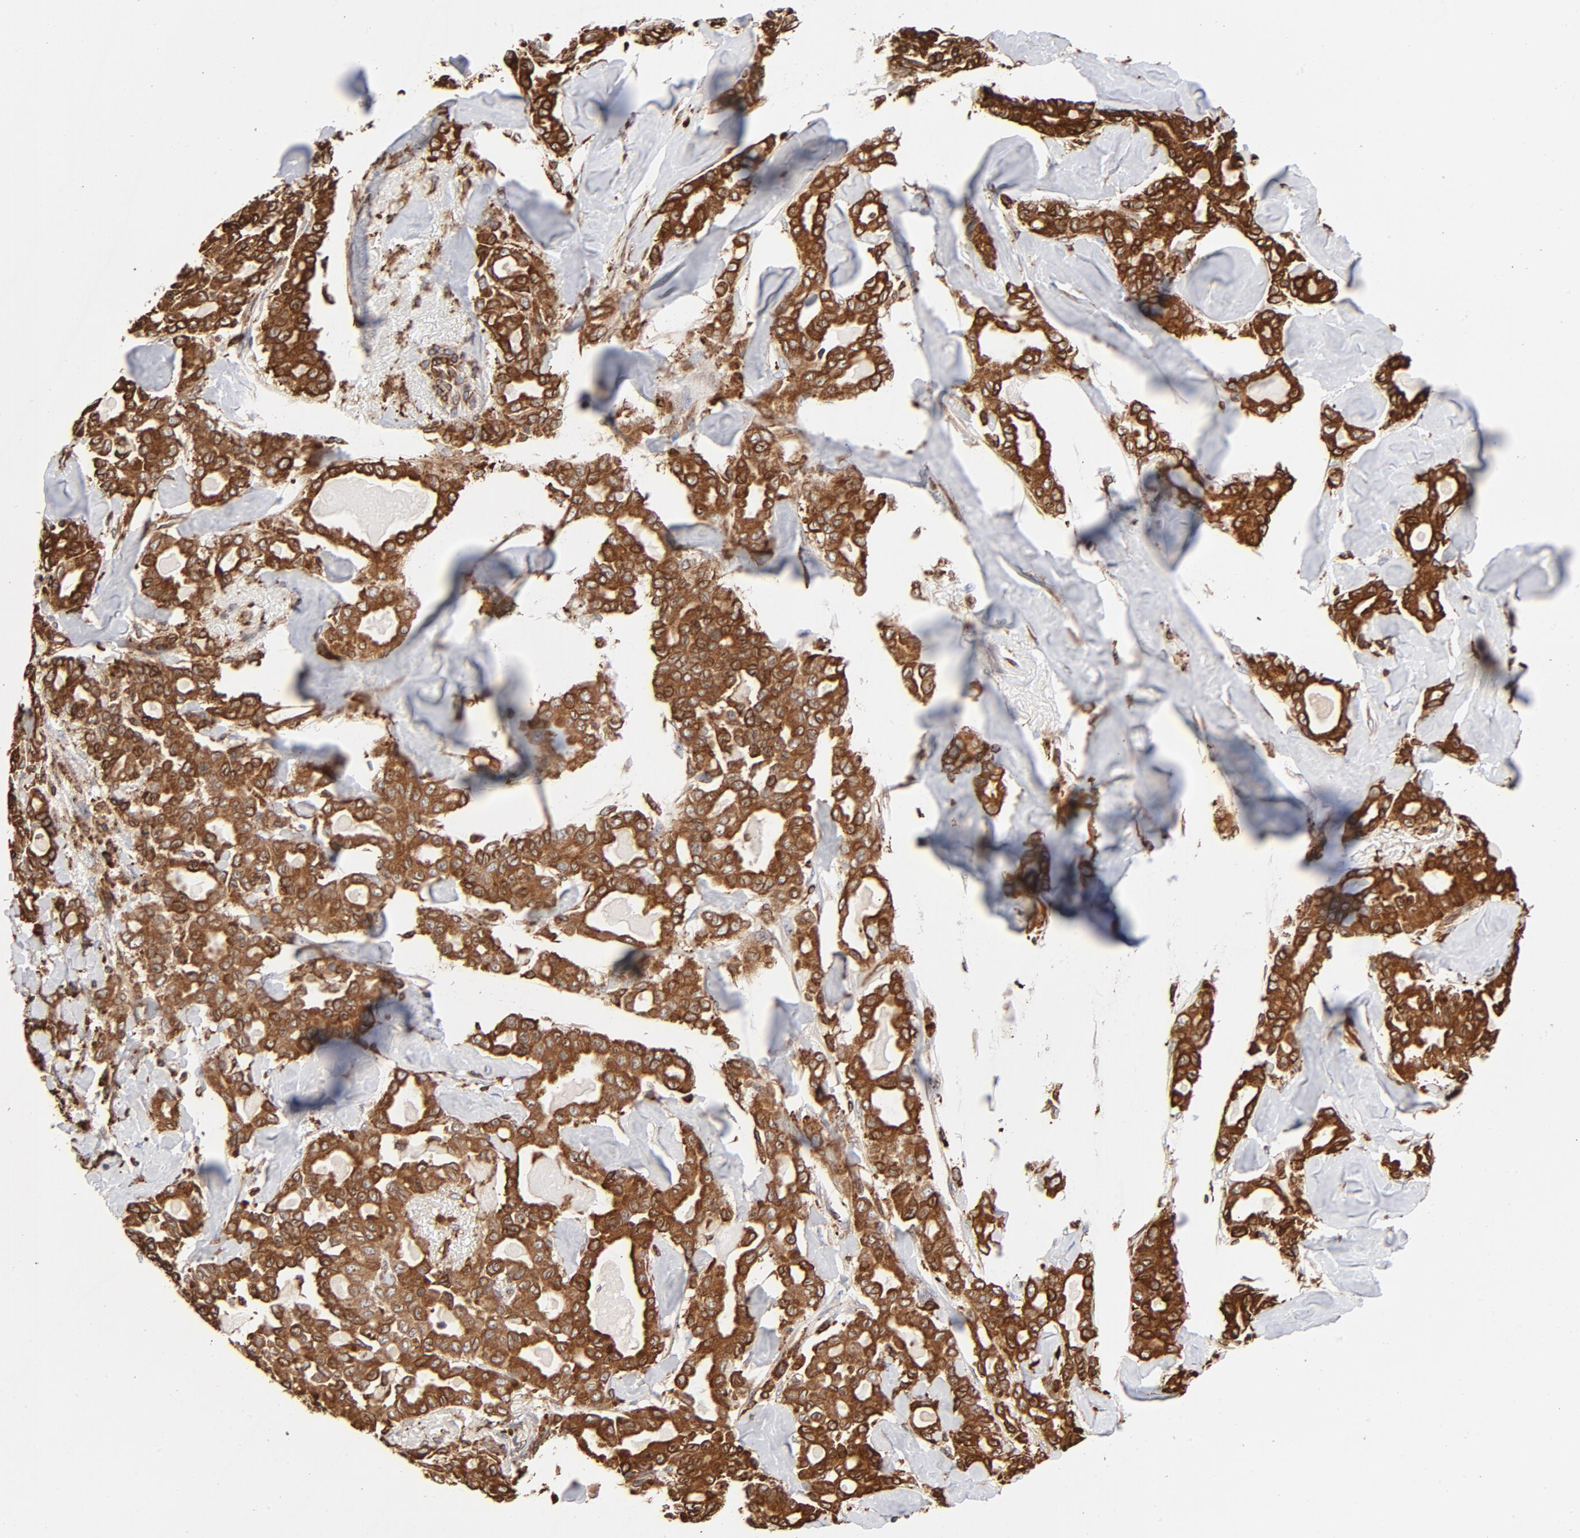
{"staining": {"intensity": "strong", "quantity": ">75%", "location": "cytoplasmic/membranous"}, "tissue": "pancreatic cancer", "cell_type": "Tumor cells", "image_type": "cancer", "snomed": [{"axis": "morphology", "description": "Adenocarcinoma, NOS"}, {"axis": "topography", "description": "Pancreas"}], "caption": "The image displays immunohistochemical staining of pancreatic cancer. There is strong cytoplasmic/membranous positivity is identified in about >75% of tumor cells. The staining is performed using DAB (3,3'-diaminobenzidine) brown chromogen to label protein expression. The nuclei are counter-stained blue using hematoxylin.", "gene": "CANX", "patient": {"sex": "male", "age": 63}}